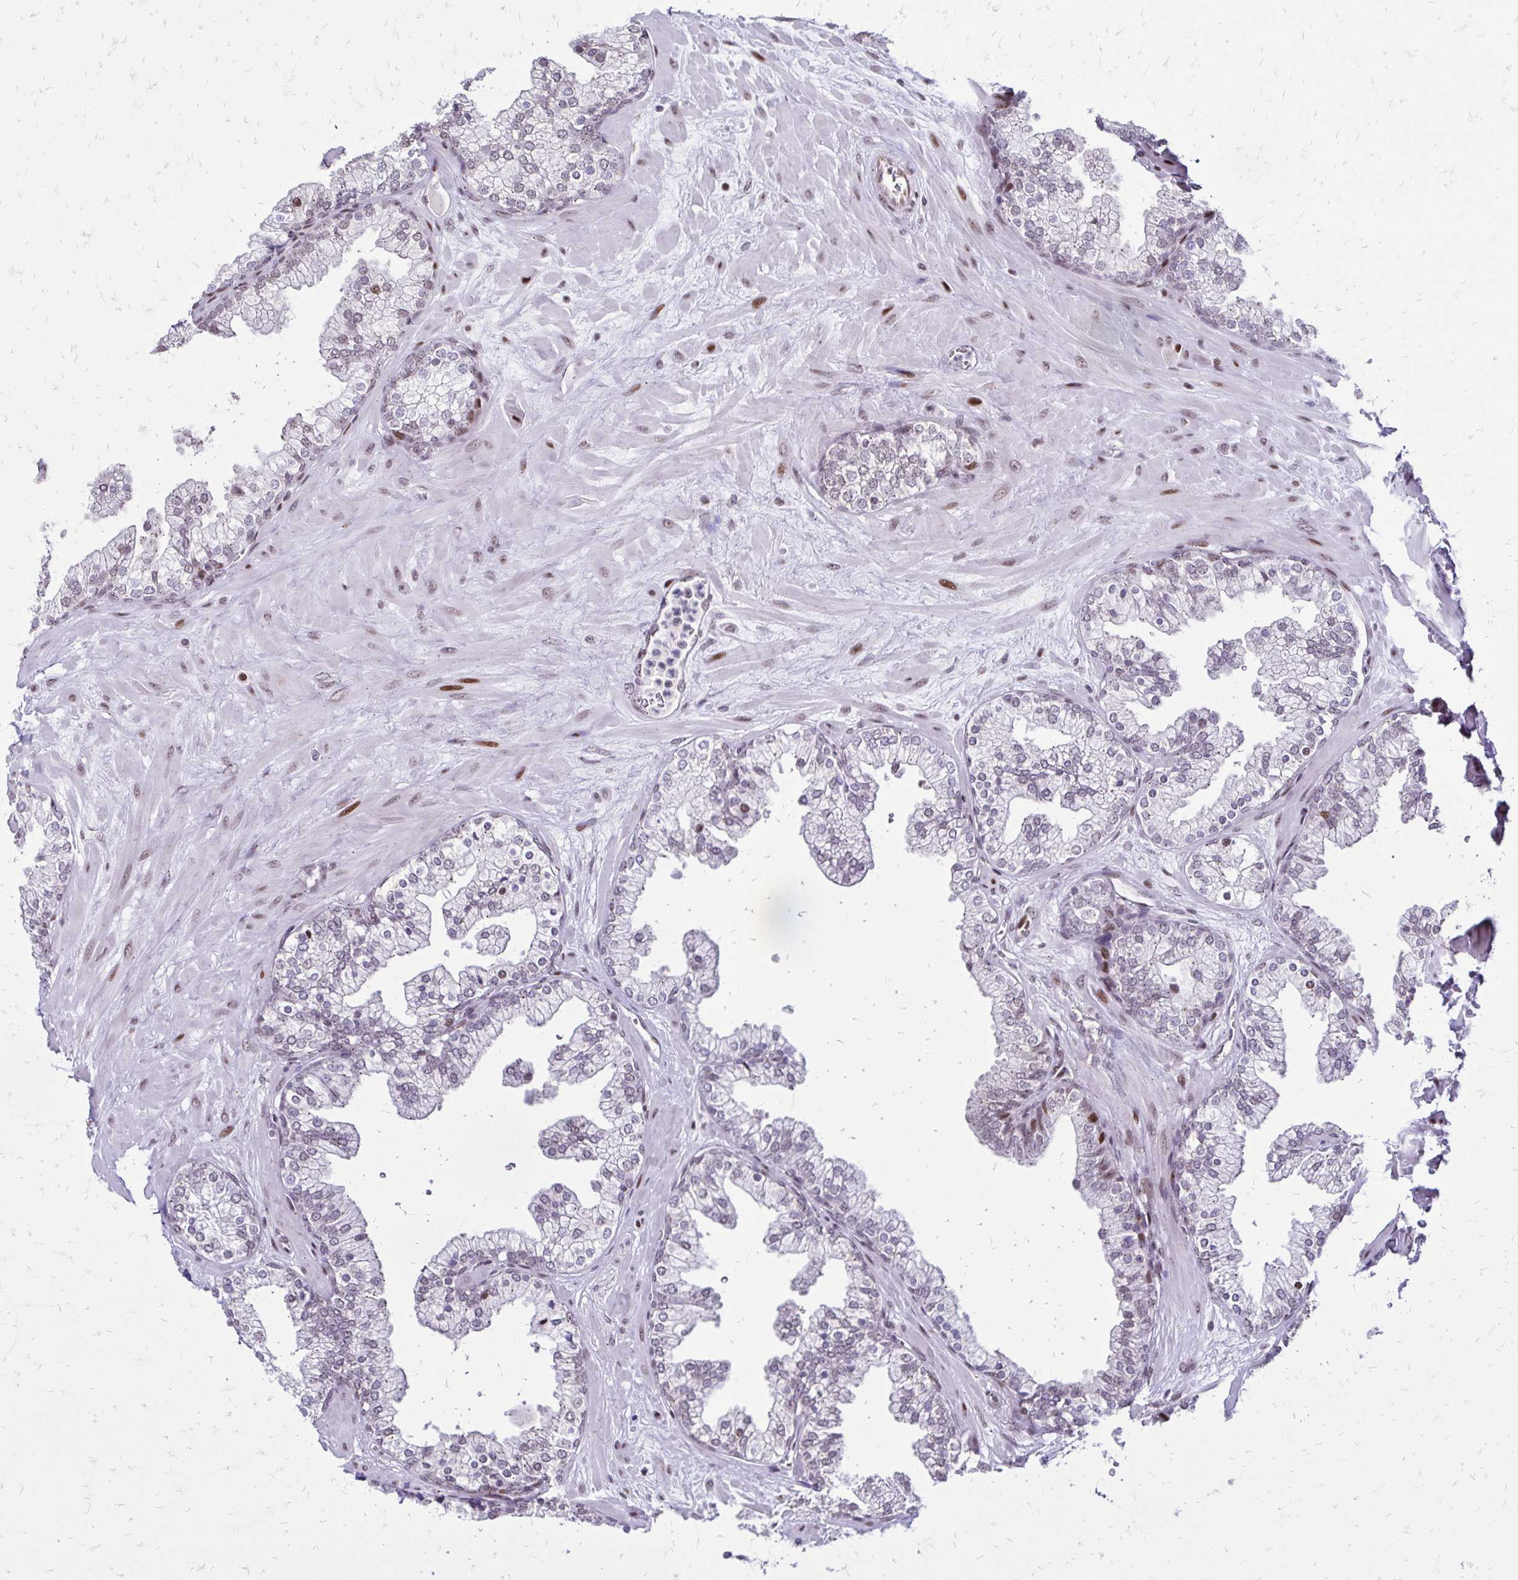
{"staining": {"intensity": "weak", "quantity": "<25%", "location": "nuclear"}, "tissue": "prostate", "cell_type": "Glandular cells", "image_type": "normal", "snomed": [{"axis": "morphology", "description": "Normal tissue, NOS"}, {"axis": "topography", "description": "Prostate"}, {"axis": "topography", "description": "Peripheral nerve tissue"}], "caption": "Protein analysis of normal prostate displays no significant staining in glandular cells.", "gene": "TOB1", "patient": {"sex": "male", "age": 61}}